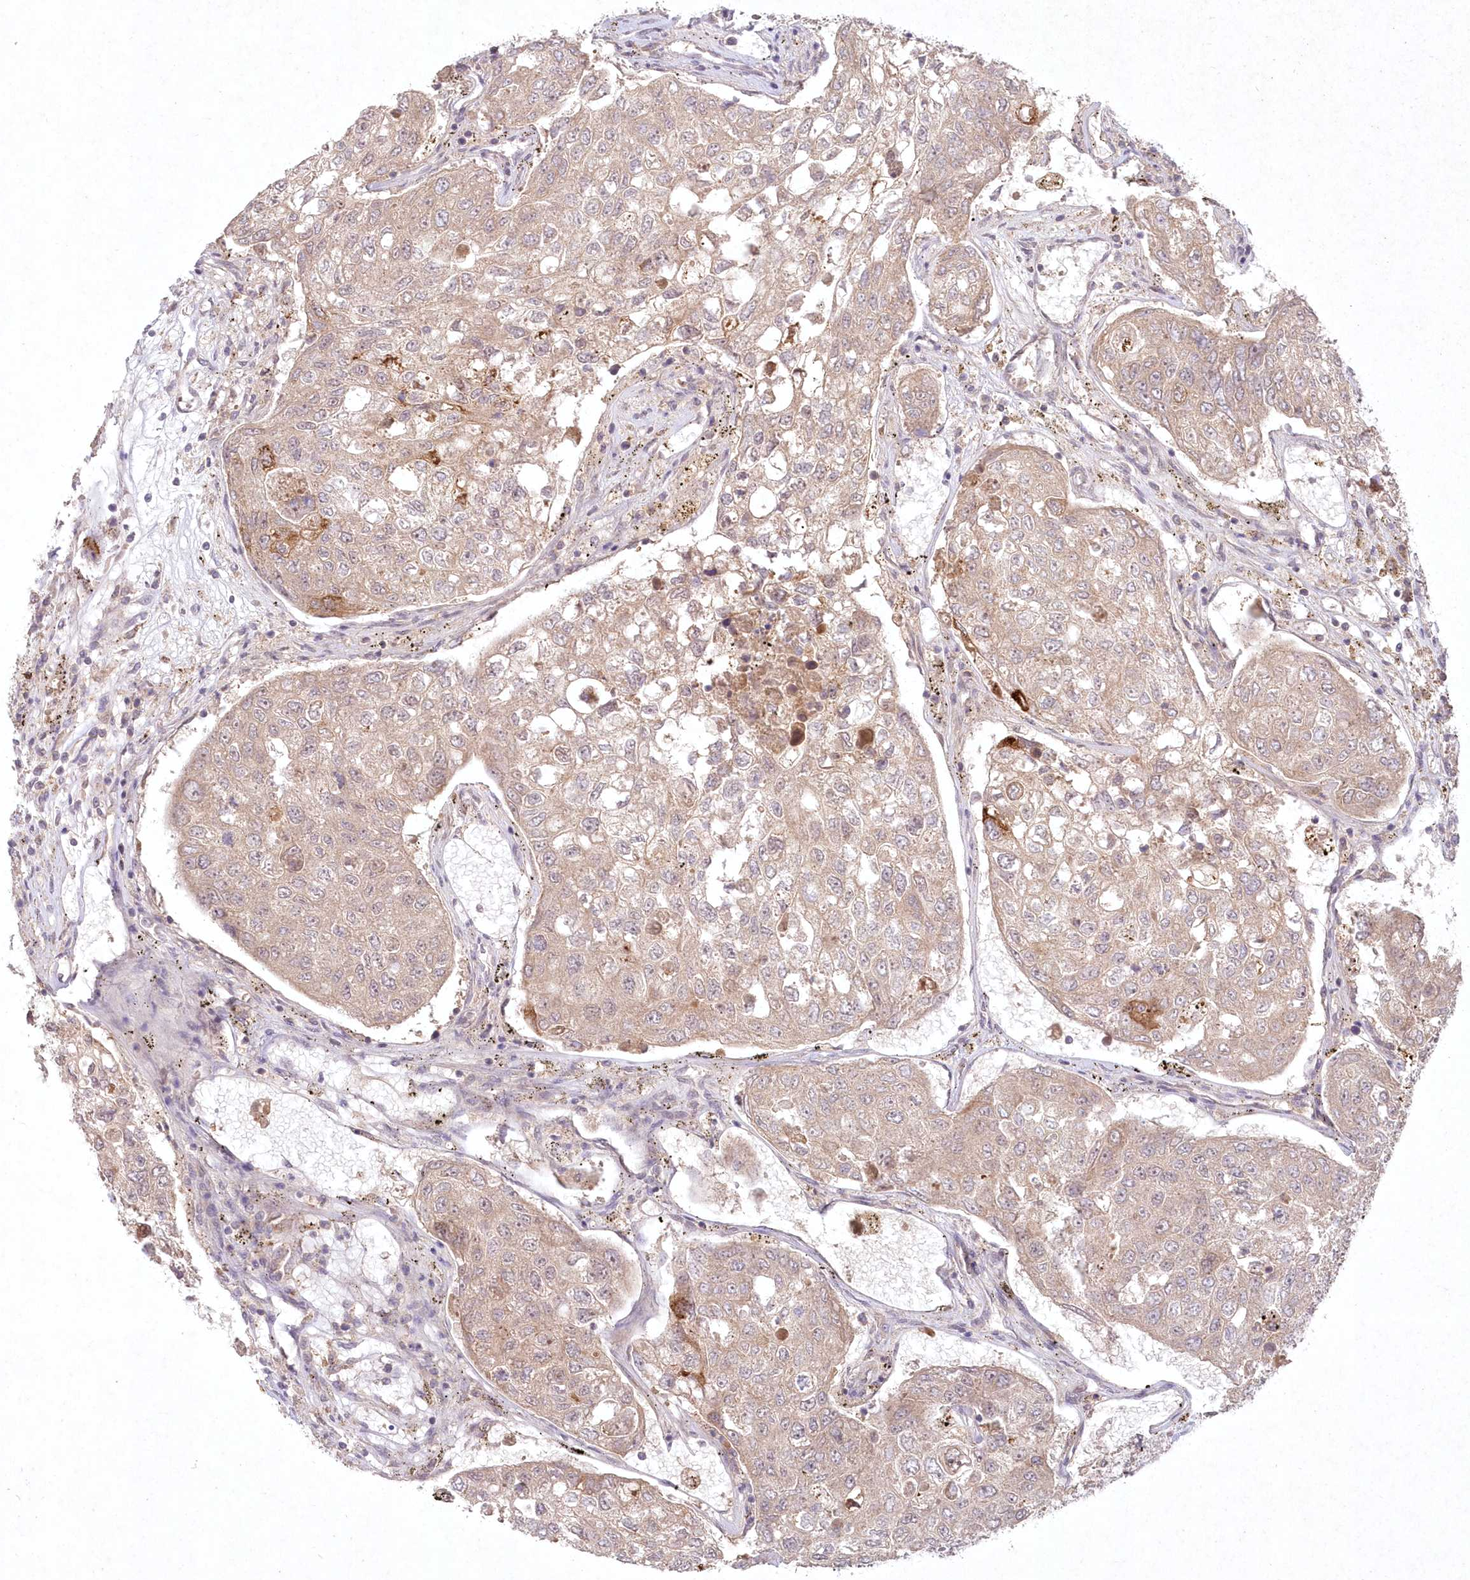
{"staining": {"intensity": "weak", "quantity": "<25%", "location": "cytoplasmic/membranous"}, "tissue": "urothelial cancer", "cell_type": "Tumor cells", "image_type": "cancer", "snomed": [{"axis": "morphology", "description": "Urothelial carcinoma, High grade"}, {"axis": "topography", "description": "Lymph node"}, {"axis": "topography", "description": "Urinary bladder"}], "caption": "Urothelial cancer was stained to show a protein in brown. There is no significant expression in tumor cells. (Stains: DAB (3,3'-diaminobenzidine) immunohistochemistry with hematoxylin counter stain, Microscopy: brightfield microscopy at high magnification).", "gene": "ASCC1", "patient": {"sex": "male", "age": 51}}